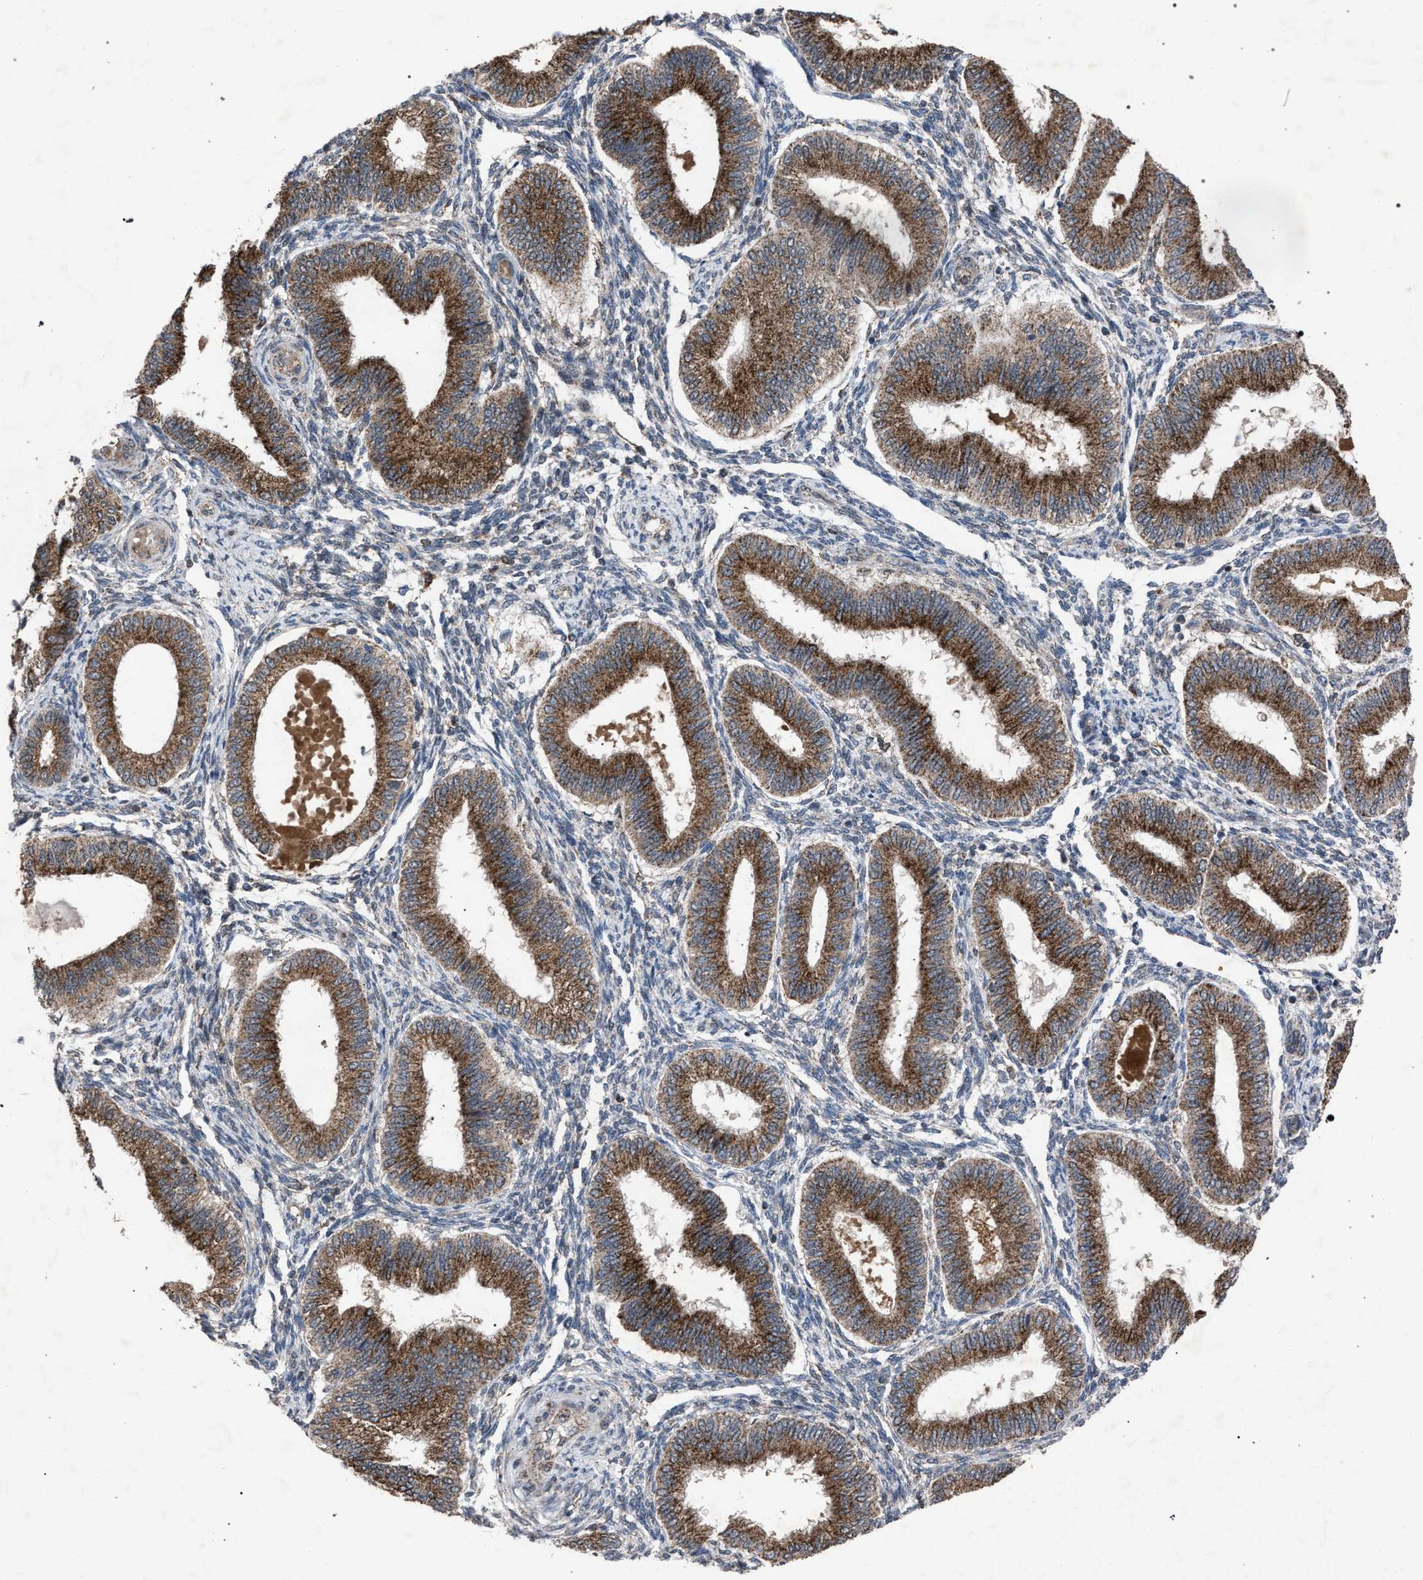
{"staining": {"intensity": "negative", "quantity": "none", "location": "none"}, "tissue": "endometrium", "cell_type": "Cells in endometrial stroma", "image_type": "normal", "snomed": [{"axis": "morphology", "description": "Normal tissue, NOS"}, {"axis": "topography", "description": "Endometrium"}], "caption": "Immunohistochemistry (IHC) histopathology image of unremarkable endometrium stained for a protein (brown), which shows no expression in cells in endometrial stroma. (DAB immunohistochemistry, high magnification).", "gene": "HSD17B4", "patient": {"sex": "female", "age": 39}}